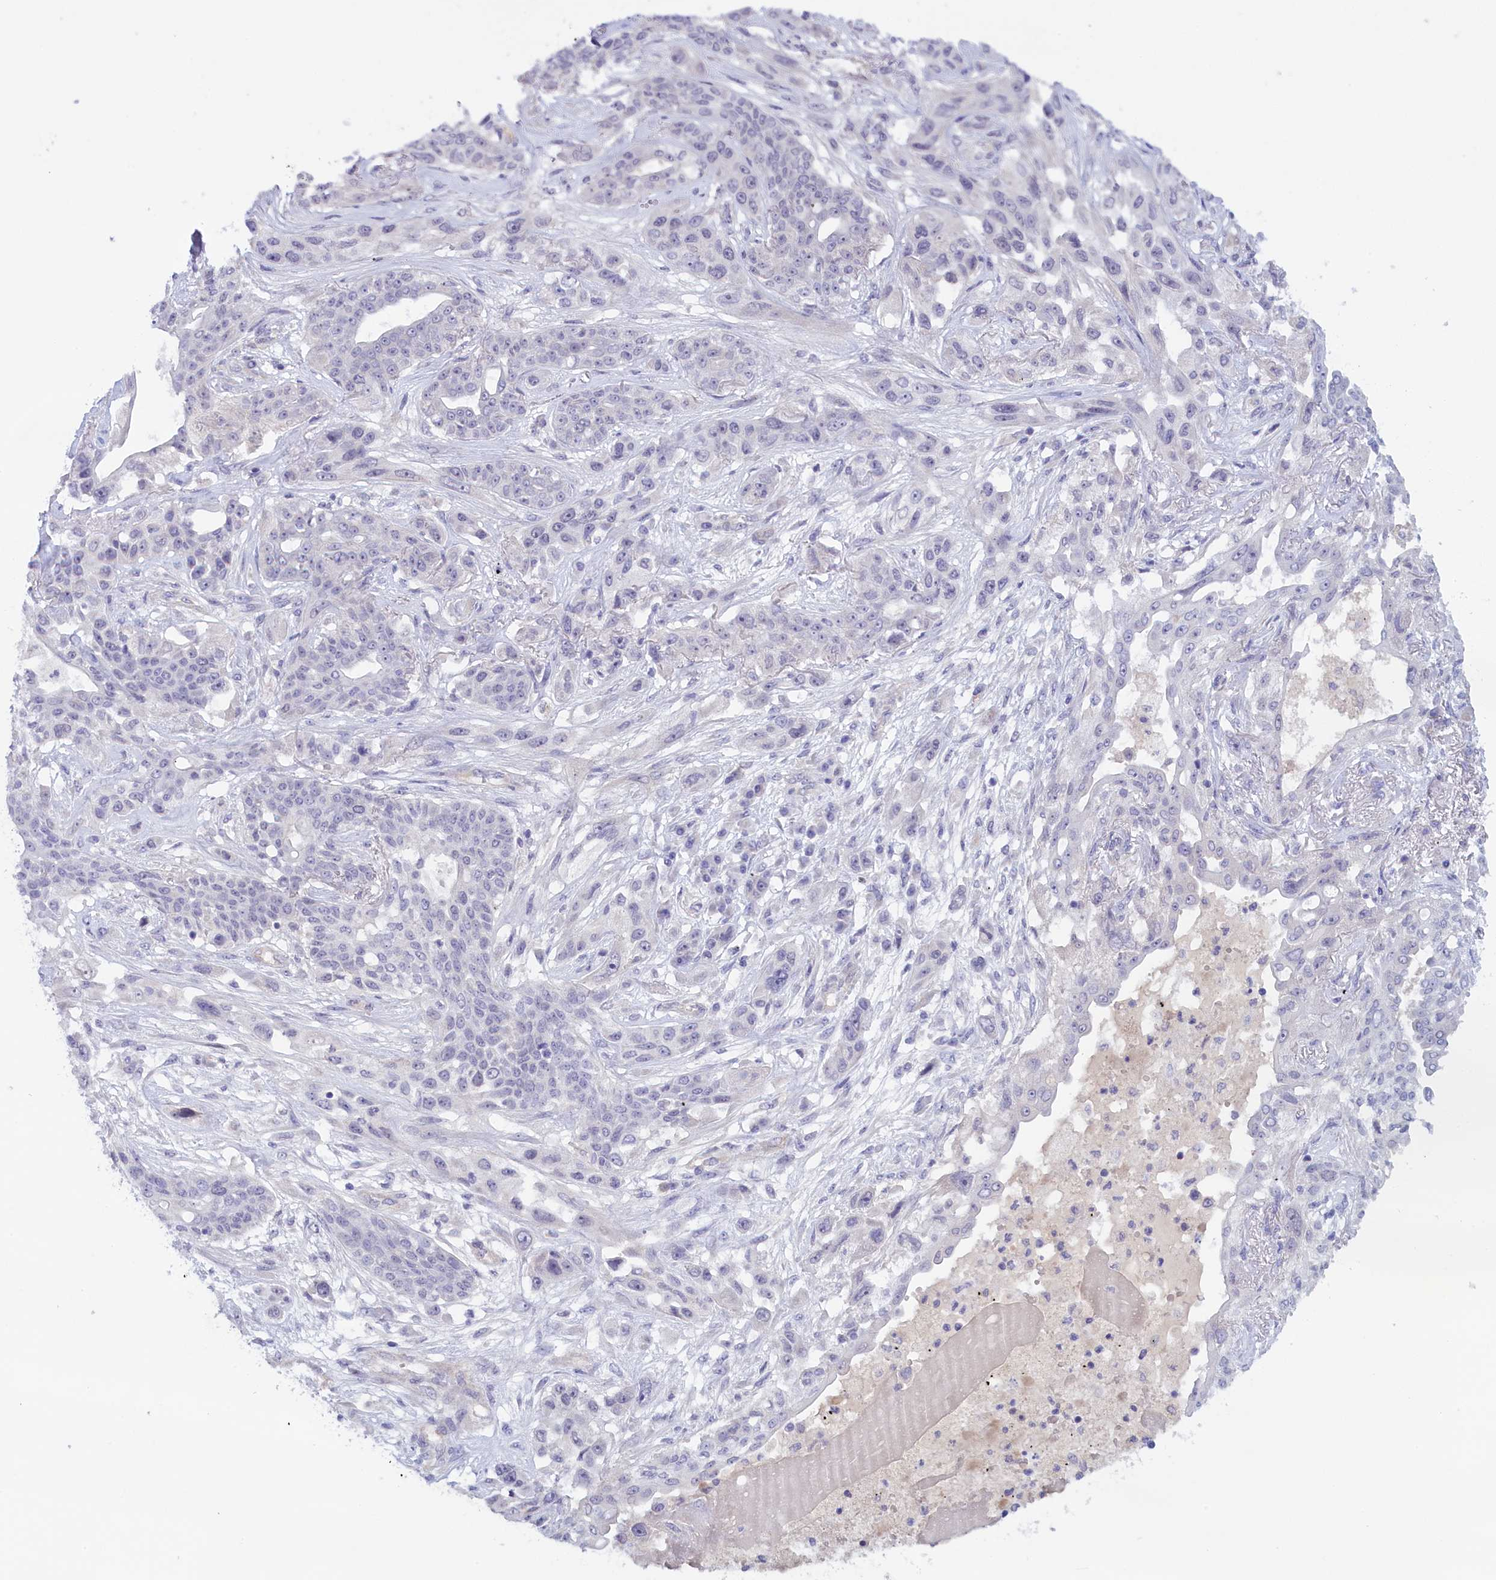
{"staining": {"intensity": "negative", "quantity": "none", "location": "none"}, "tissue": "lung cancer", "cell_type": "Tumor cells", "image_type": "cancer", "snomed": [{"axis": "morphology", "description": "Squamous cell carcinoma, NOS"}, {"axis": "topography", "description": "Lung"}], "caption": "Tumor cells show no significant positivity in squamous cell carcinoma (lung).", "gene": "IGFALS", "patient": {"sex": "female", "age": 70}}